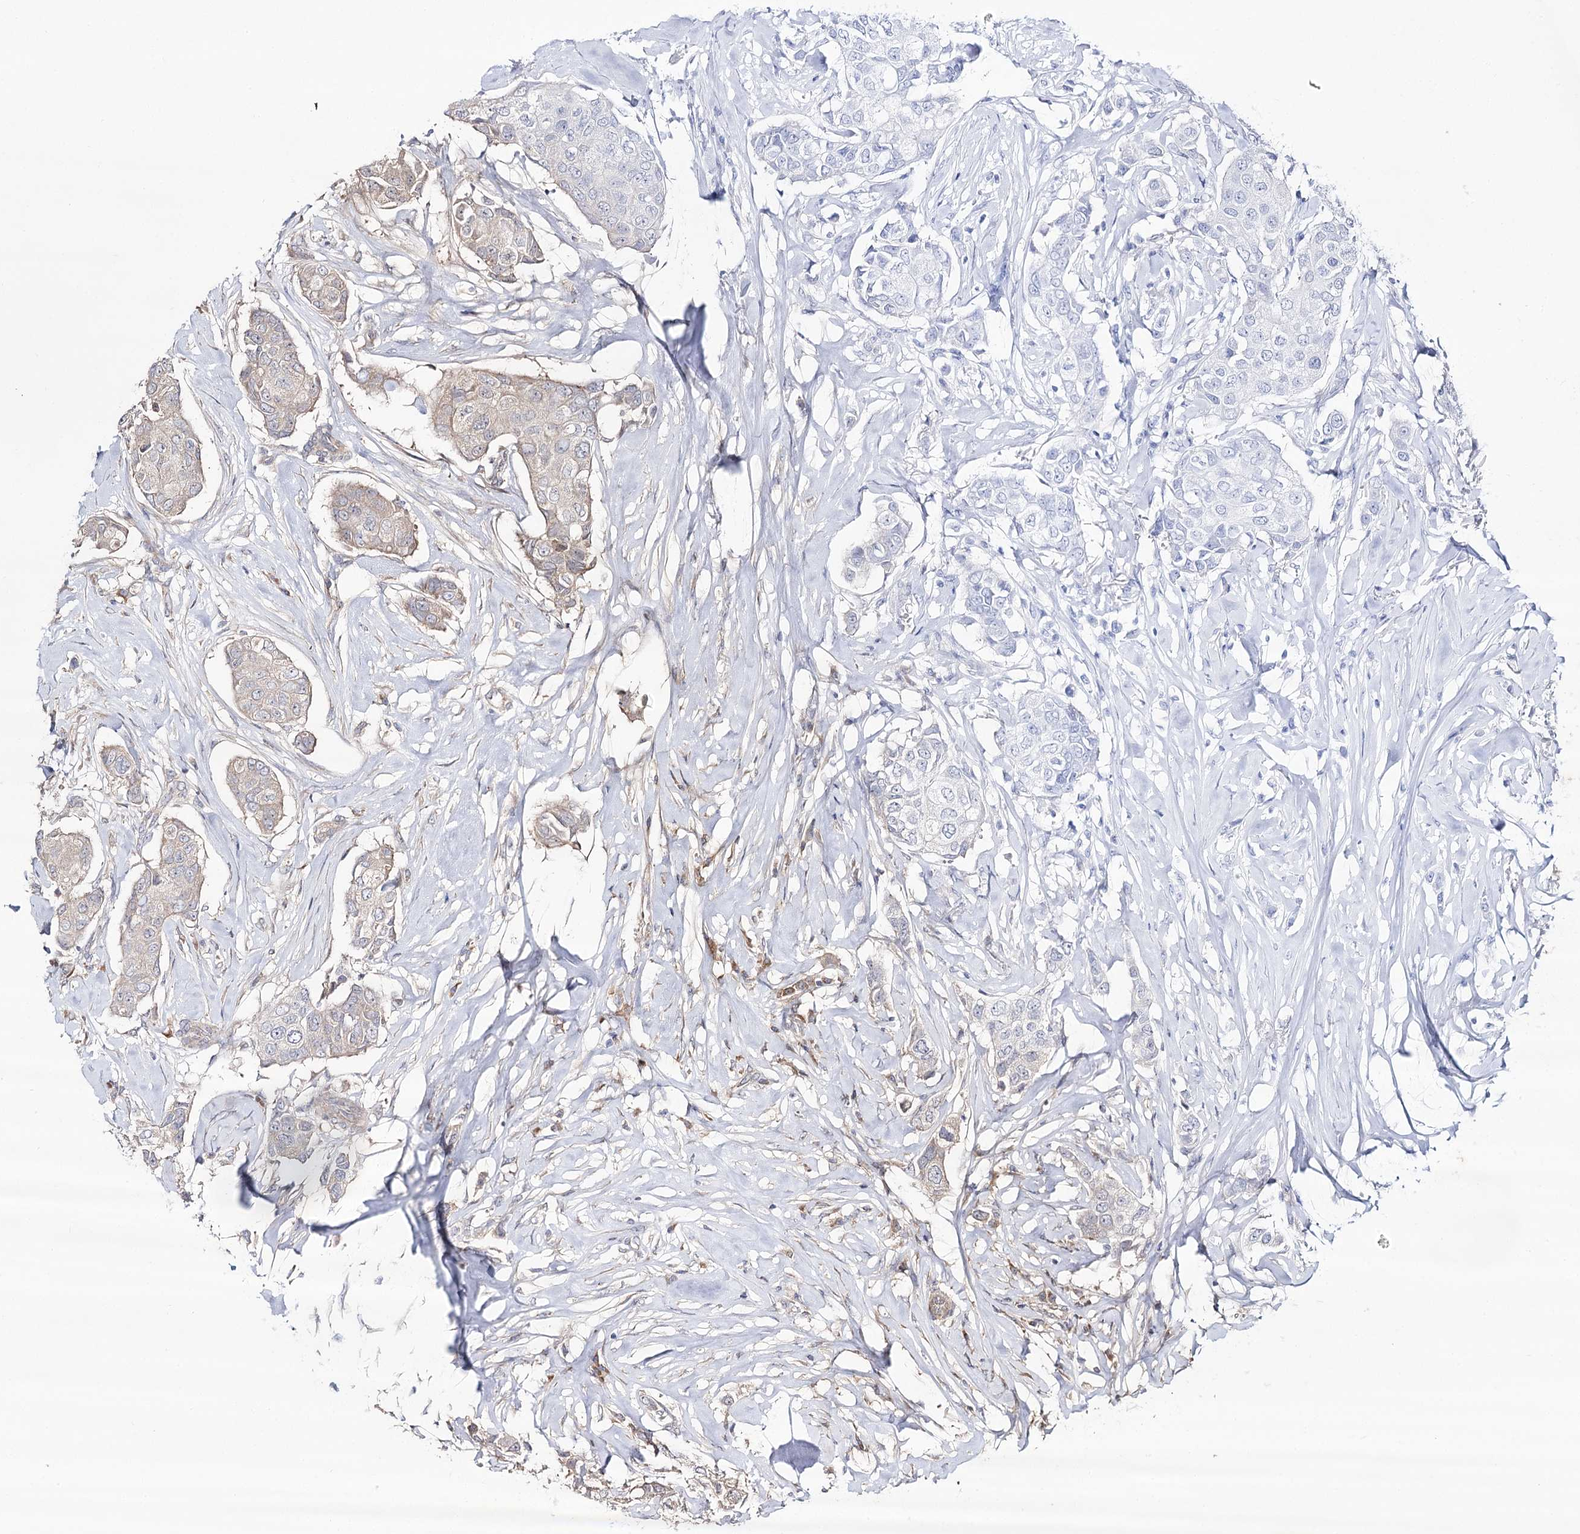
{"staining": {"intensity": "weak", "quantity": "<25%", "location": "cytoplasmic/membranous"}, "tissue": "breast cancer", "cell_type": "Tumor cells", "image_type": "cancer", "snomed": [{"axis": "morphology", "description": "Duct carcinoma"}, {"axis": "topography", "description": "Breast"}], "caption": "Protein analysis of breast intraductal carcinoma shows no significant positivity in tumor cells. (IHC, brightfield microscopy, high magnification).", "gene": "C11orf80", "patient": {"sex": "female", "age": 80}}